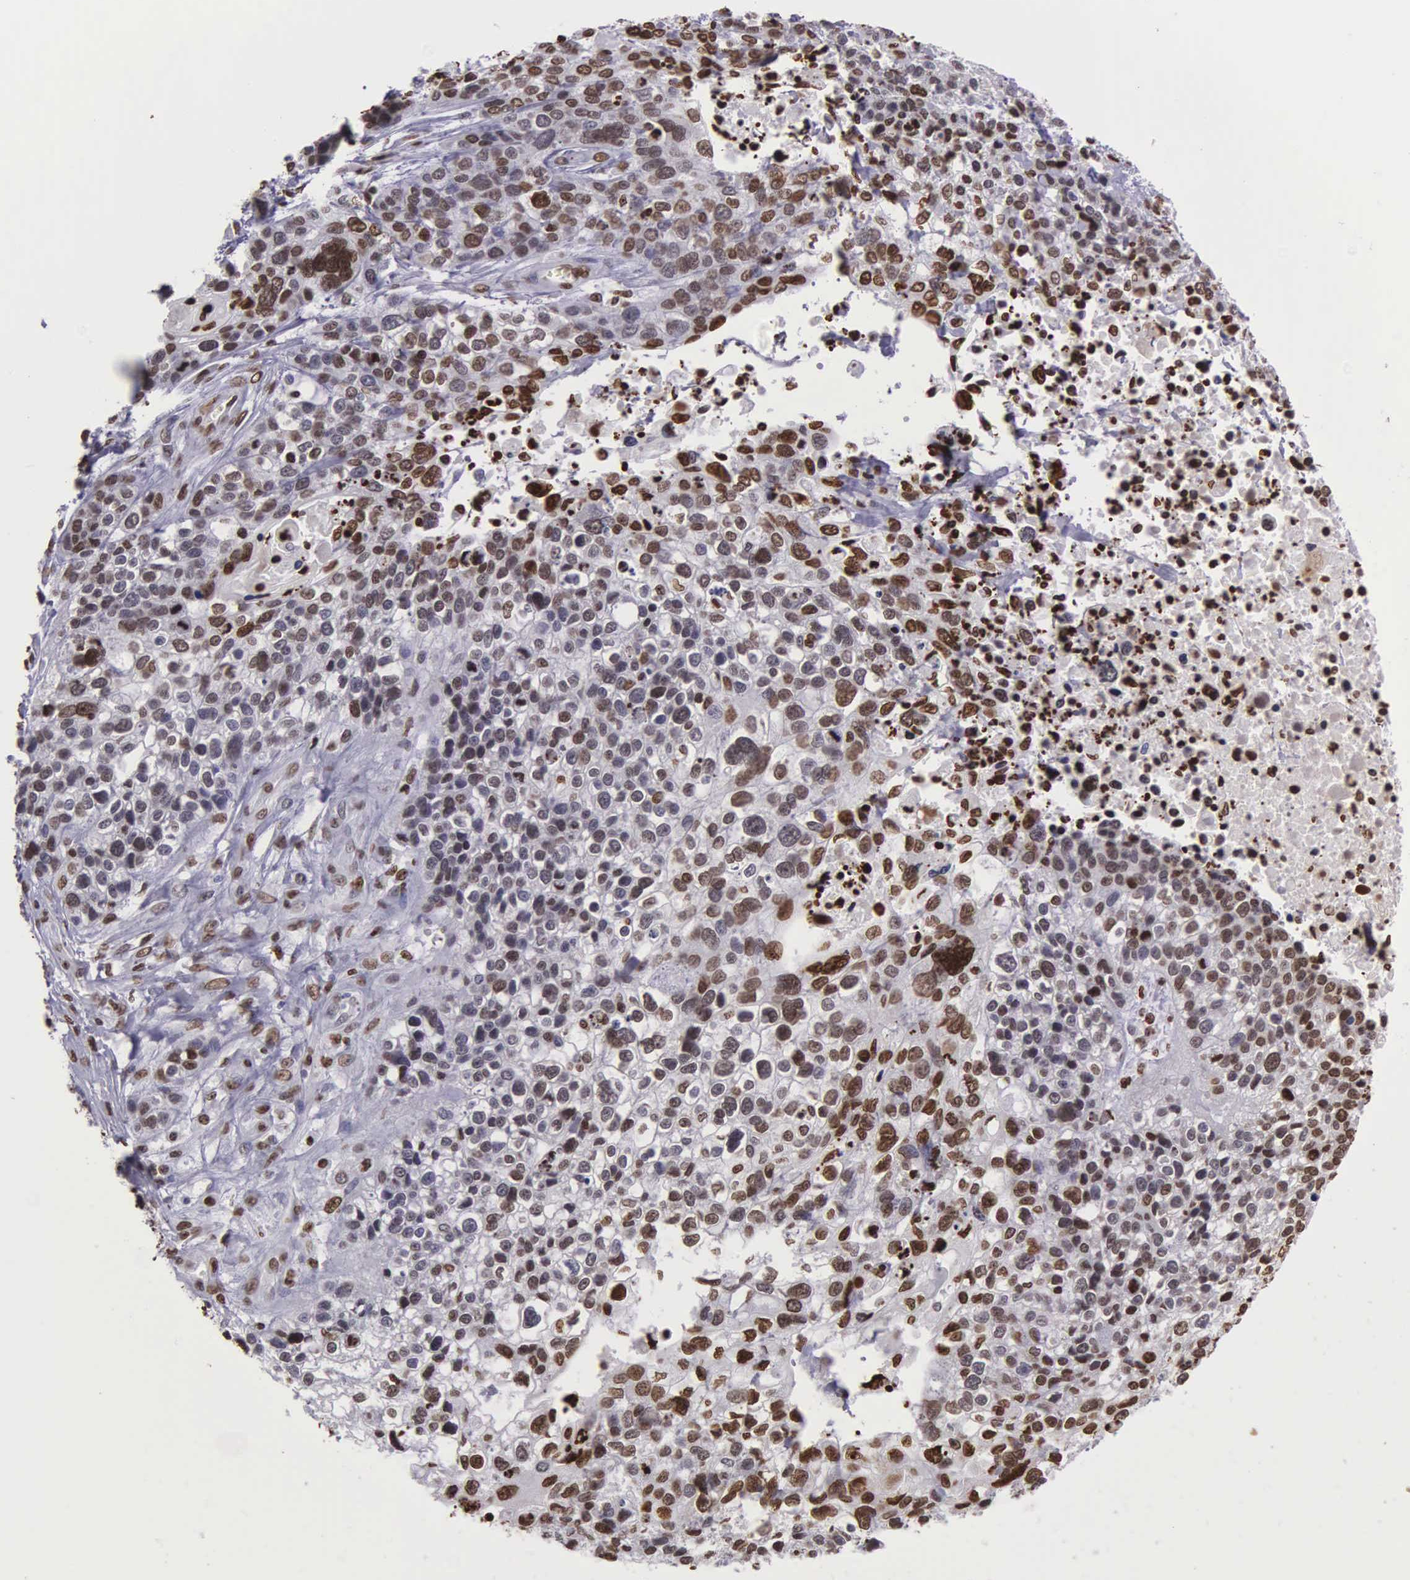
{"staining": {"intensity": "moderate", "quantity": "25%-75%", "location": "nuclear"}, "tissue": "lung cancer", "cell_type": "Tumor cells", "image_type": "cancer", "snomed": [{"axis": "morphology", "description": "Squamous cell carcinoma, NOS"}, {"axis": "topography", "description": "Lymph node"}, {"axis": "topography", "description": "Lung"}], "caption": "This is a histology image of IHC staining of lung cancer, which shows moderate positivity in the nuclear of tumor cells.", "gene": "H1-0", "patient": {"sex": "male", "age": 74}}